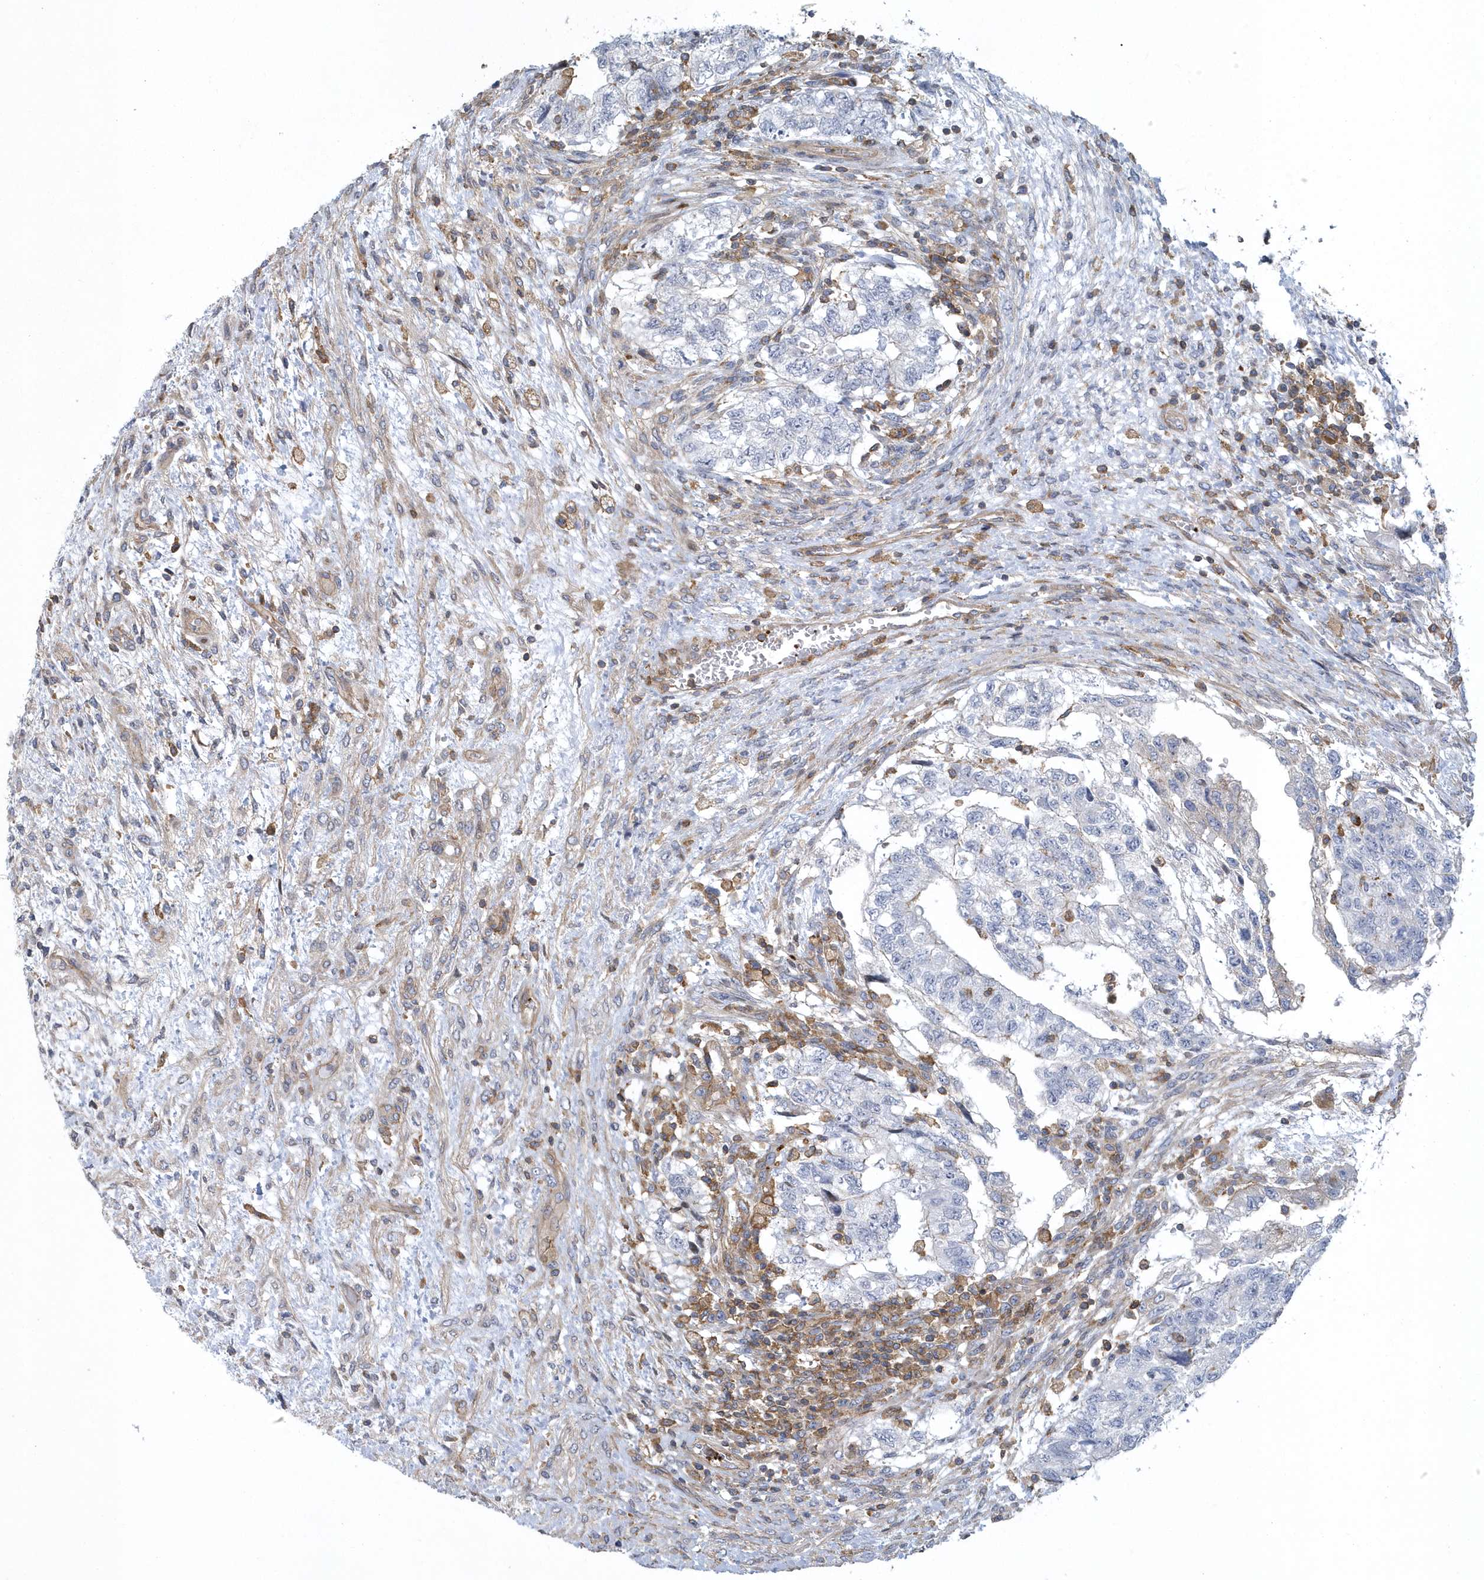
{"staining": {"intensity": "negative", "quantity": "none", "location": "none"}, "tissue": "testis cancer", "cell_type": "Tumor cells", "image_type": "cancer", "snomed": [{"axis": "morphology", "description": "Carcinoma, Embryonal, NOS"}, {"axis": "topography", "description": "Testis"}], "caption": "This image is of testis cancer (embryonal carcinoma) stained with immunohistochemistry to label a protein in brown with the nuclei are counter-stained blue. There is no staining in tumor cells. The staining is performed using DAB brown chromogen with nuclei counter-stained in using hematoxylin.", "gene": "ARAP2", "patient": {"sex": "male", "age": 36}}